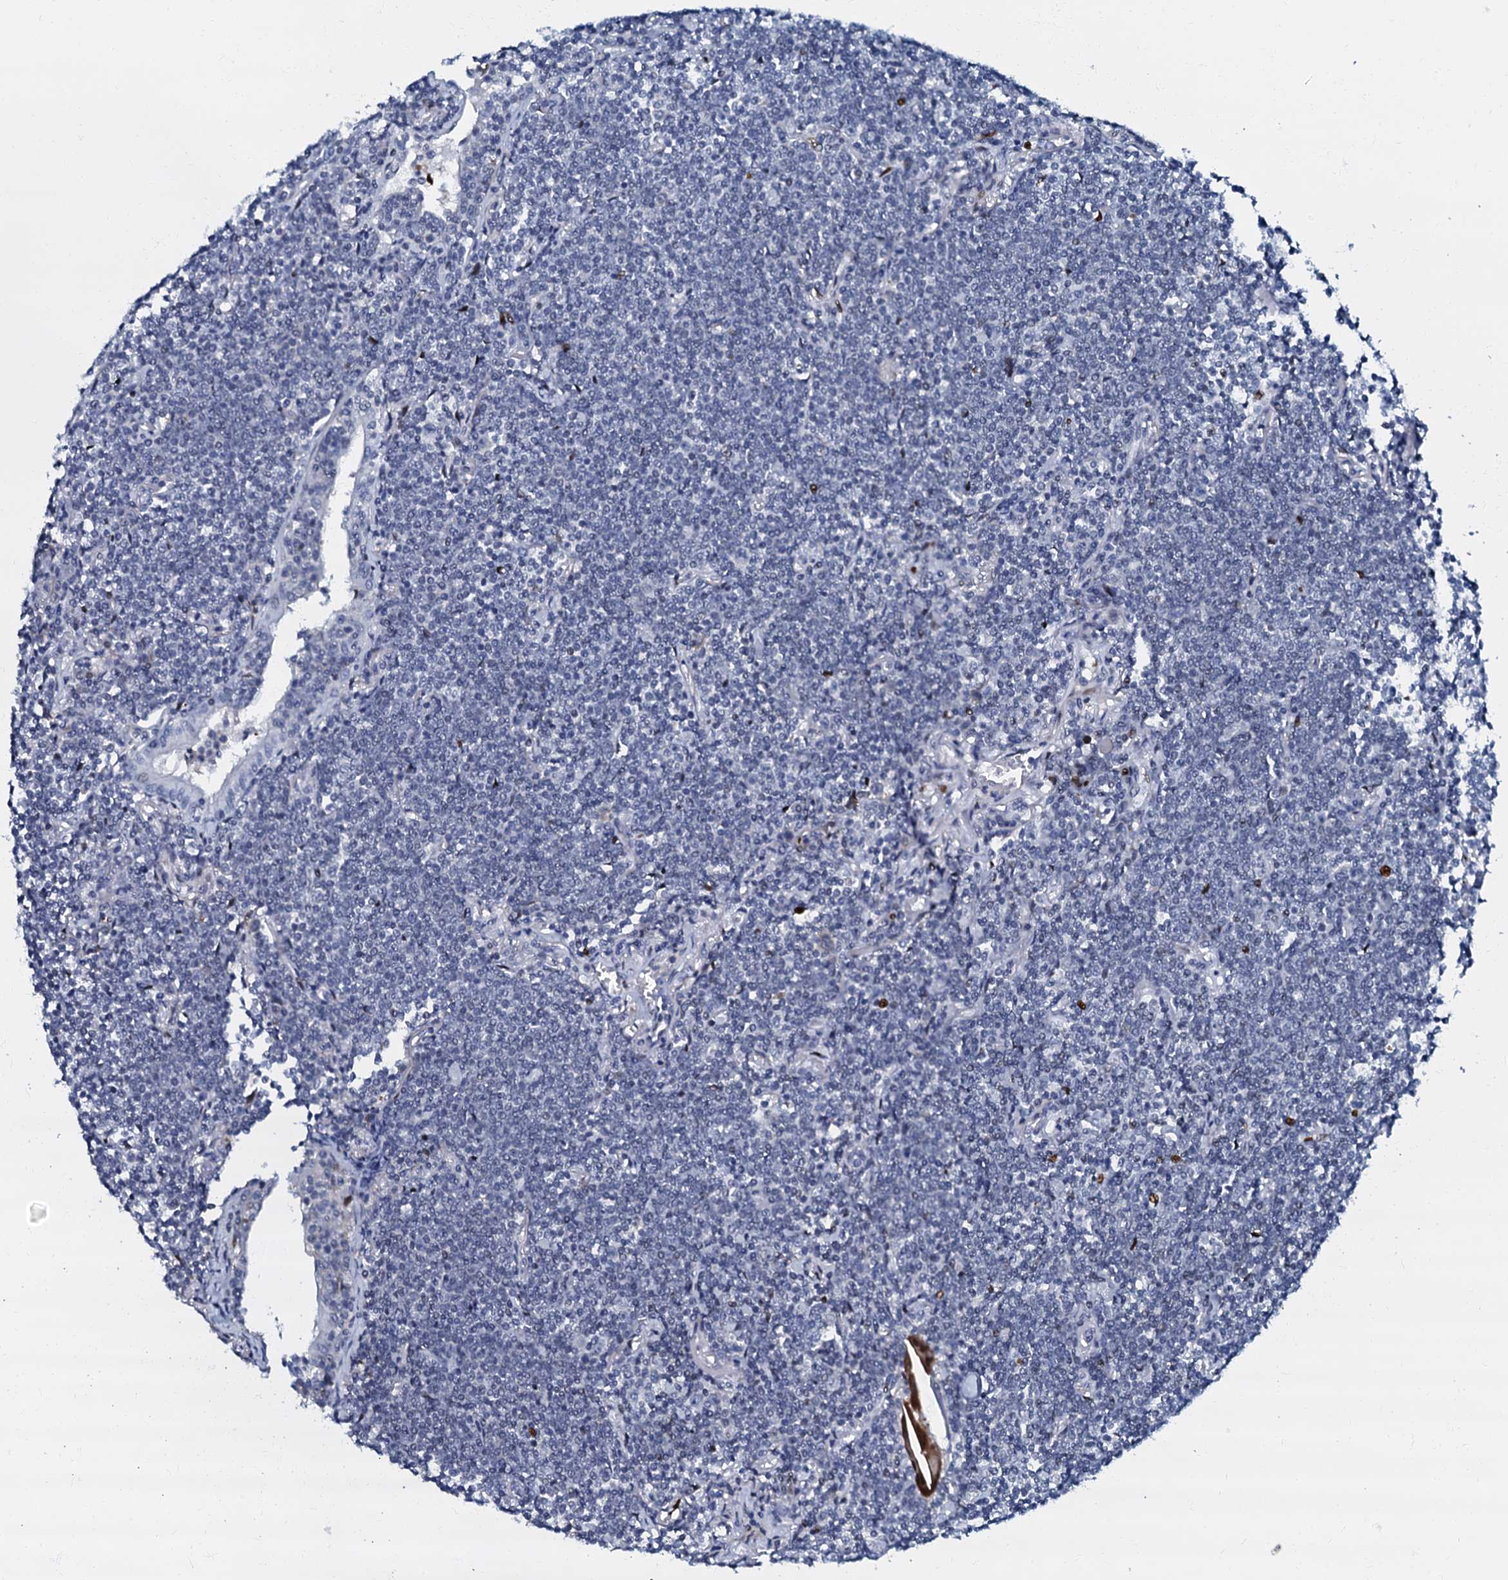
{"staining": {"intensity": "negative", "quantity": "none", "location": "none"}, "tissue": "lymphoma", "cell_type": "Tumor cells", "image_type": "cancer", "snomed": [{"axis": "morphology", "description": "Malignant lymphoma, non-Hodgkin's type, Low grade"}, {"axis": "topography", "description": "Lung"}], "caption": "Immunohistochemistry histopathology image of neoplastic tissue: low-grade malignant lymphoma, non-Hodgkin's type stained with DAB reveals no significant protein positivity in tumor cells.", "gene": "MFSD5", "patient": {"sex": "female", "age": 71}}